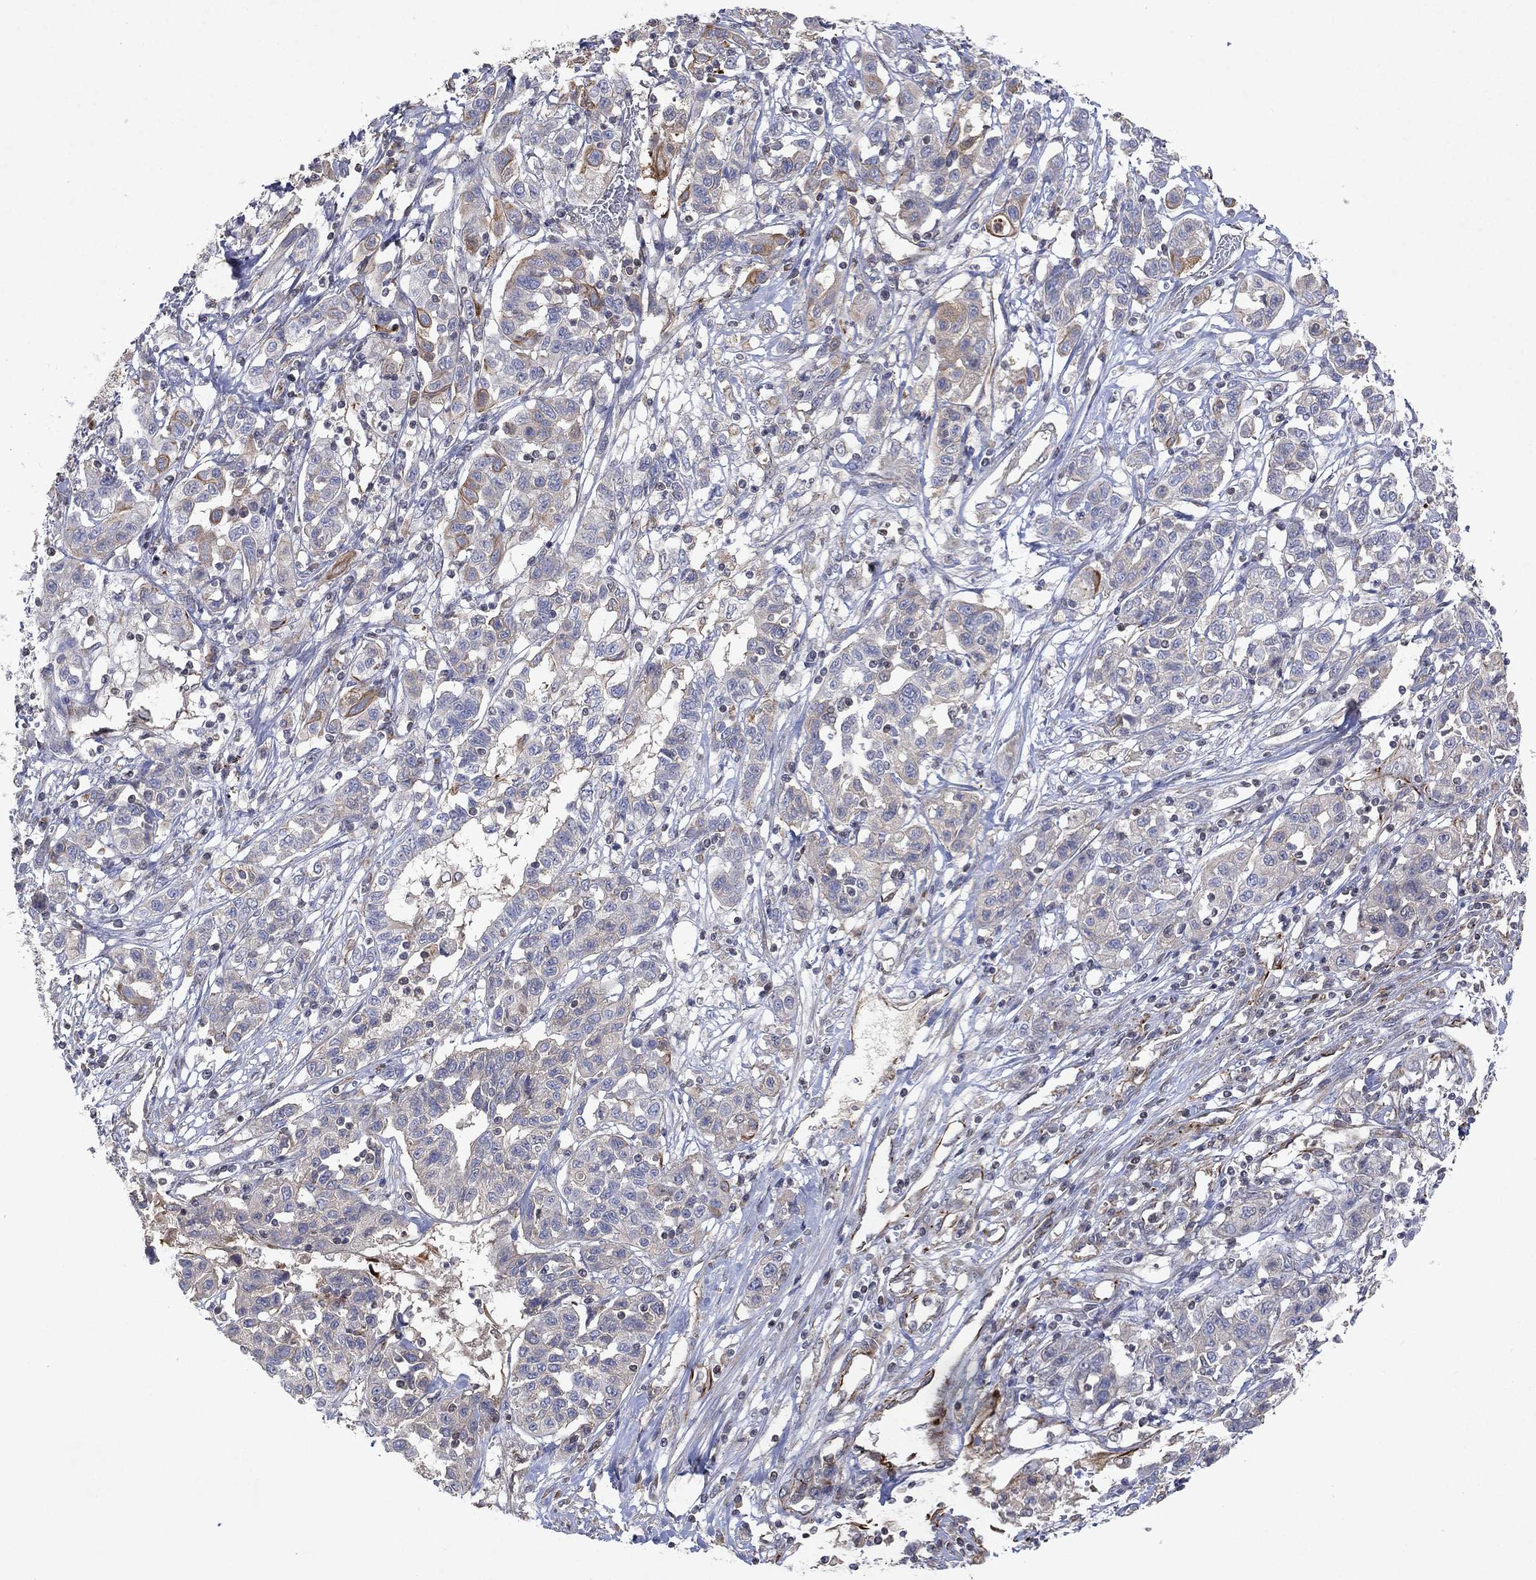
{"staining": {"intensity": "moderate", "quantity": "<25%", "location": "cytoplasmic/membranous"}, "tissue": "liver cancer", "cell_type": "Tumor cells", "image_type": "cancer", "snomed": [{"axis": "morphology", "description": "Adenocarcinoma, NOS"}, {"axis": "morphology", "description": "Cholangiocarcinoma"}, {"axis": "topography", "description": "Liver"}], "caption": "Tumor cells display moderate cytoplasmic/membranous staining in about <25% of cells in cholangiocarcinoma (liver).", "gene": "FLI1", "patient": {"sex": "male", "age": 64}}